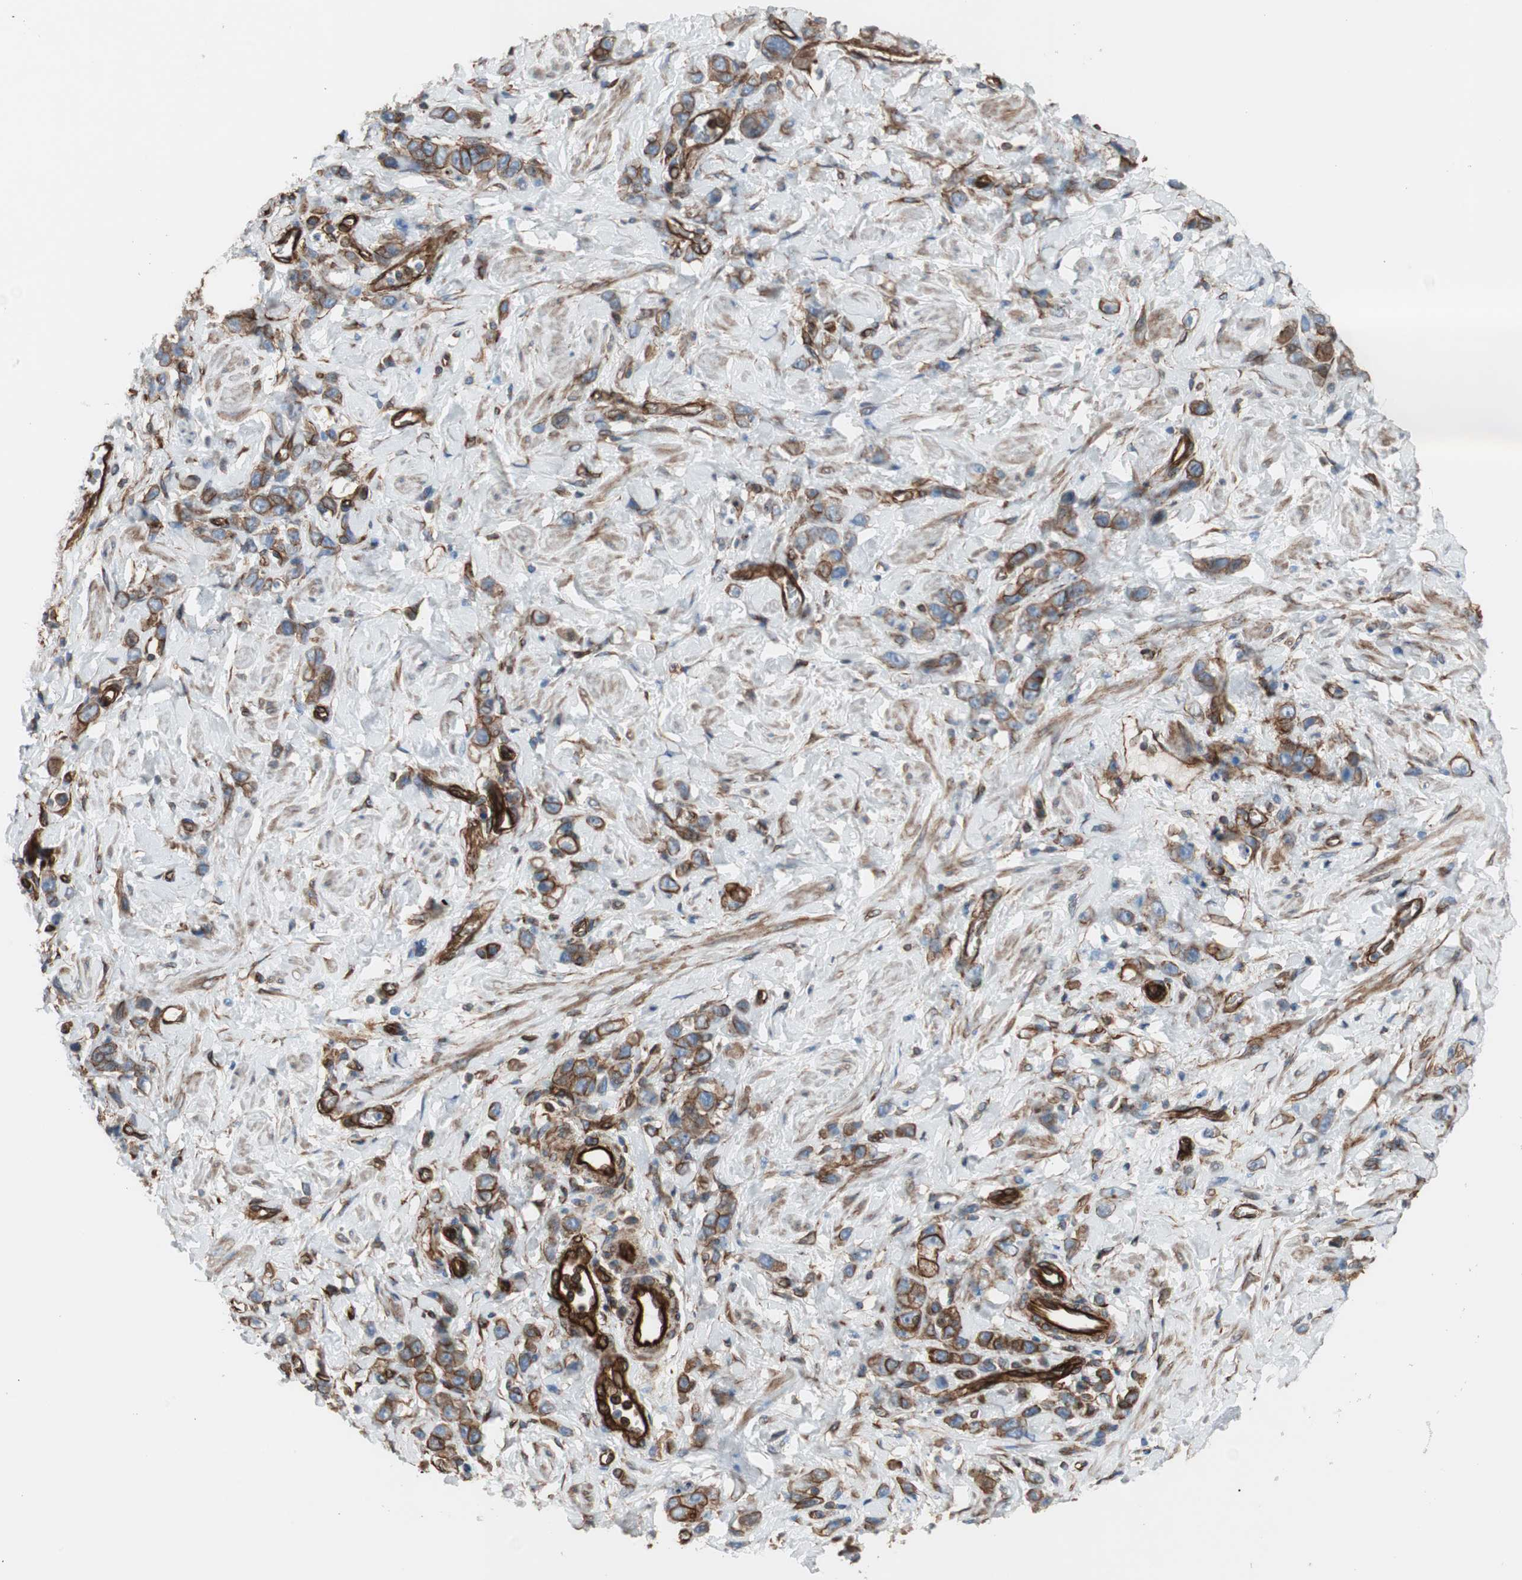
{"staining": {"intensity": "strong", "quantity": ">75%", "location": "cytoplasmic/membranous"}, "tissue": "stomach cancer", "cell_type": "Tumor cells", "image_type": "cancer", "snomed": [{"axis": "morphology", "description": "Adenocarcinoma, NOS"}, {"axis": "topography", "description": "Stomach"}], "caption": "Adenocarcinoma (stomach) stained with DAB (3,3'-diaminobenzidine) immunohistochemistry displays high levels of strong cytoplasmic/membranous positivity in approximately >75% of tumor cells.", "gene": "TCTA", "patient": {"sex": "male", "age": 82}}